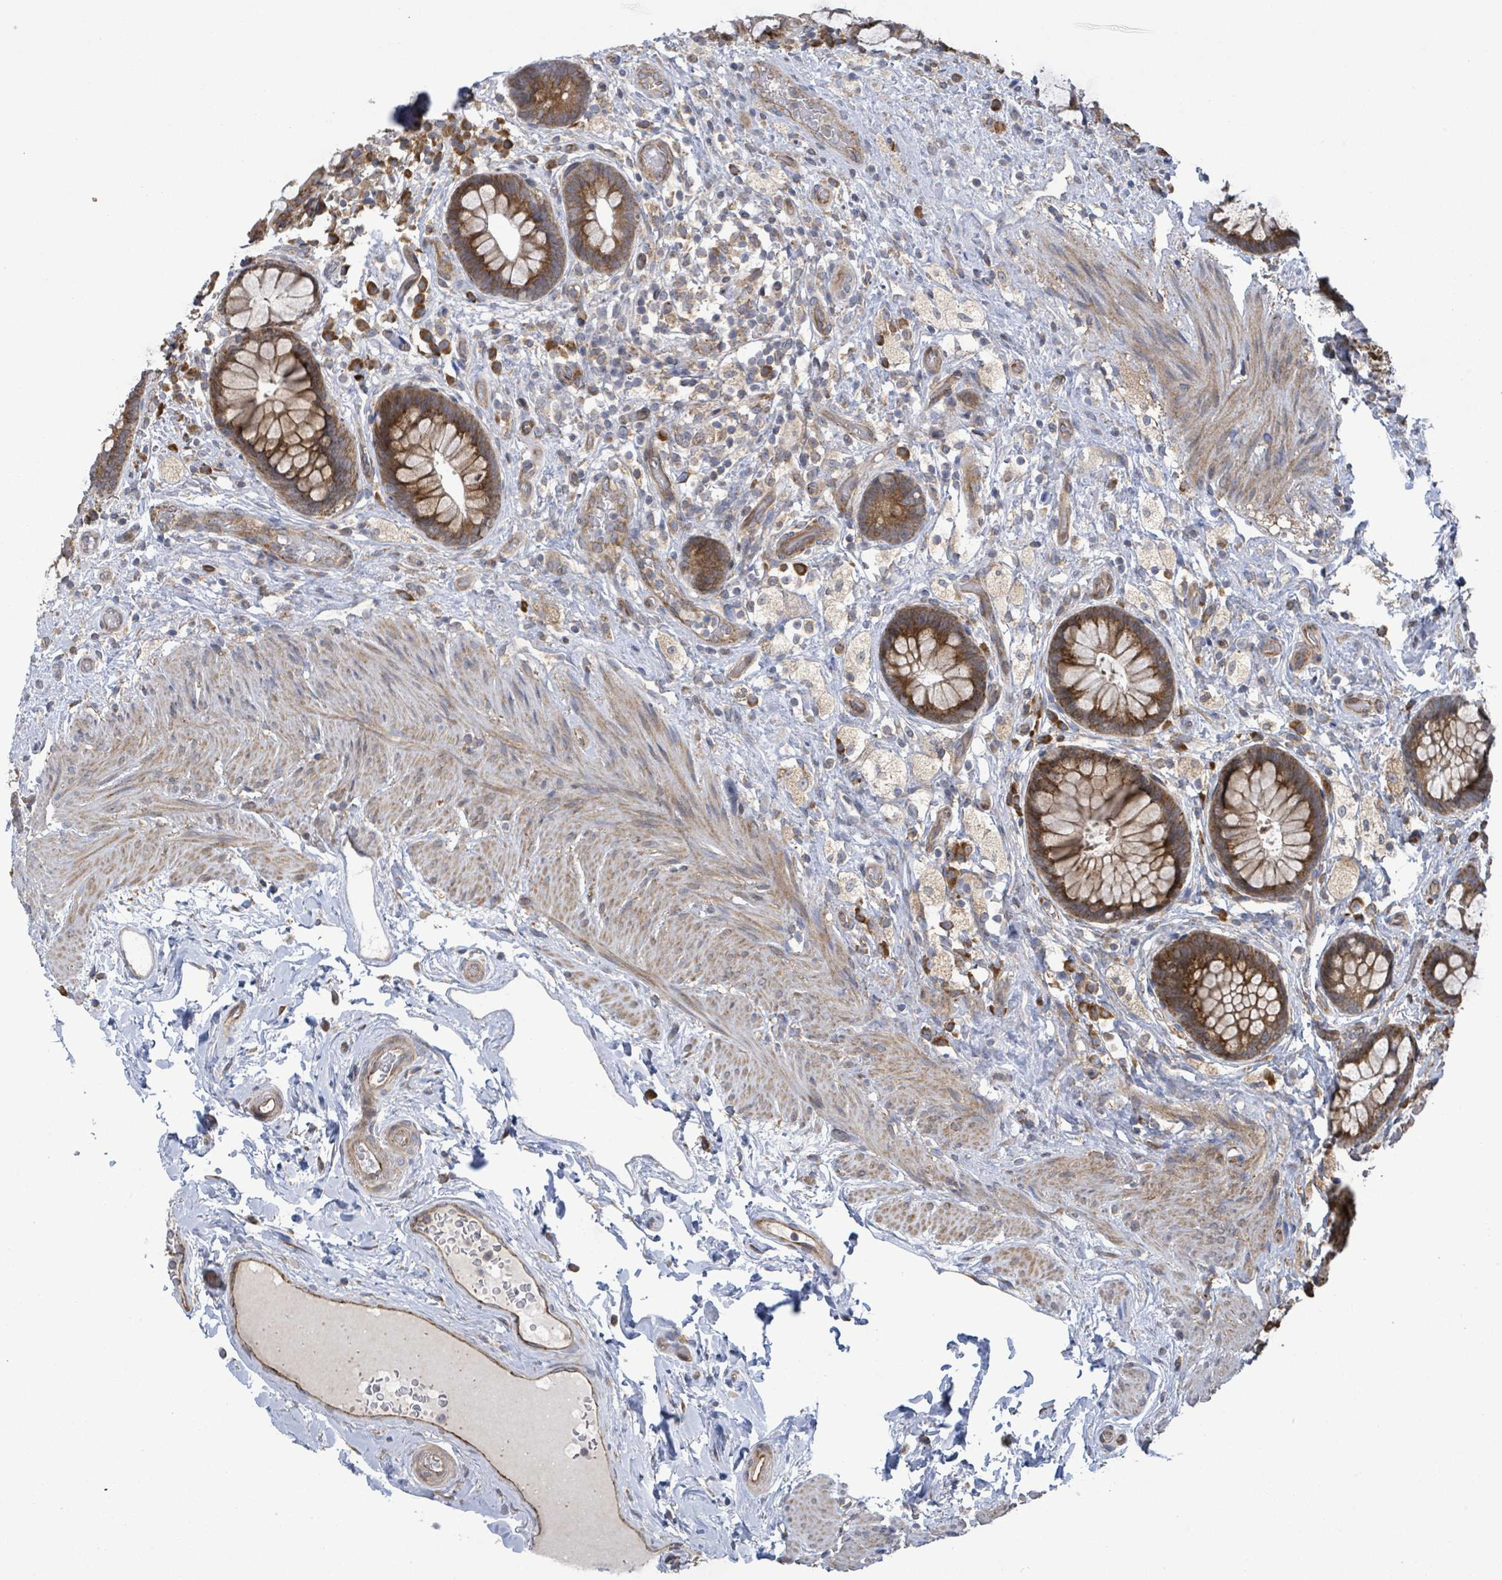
{"staining": {"intensity": "strong", "quantity": ">75%", "location": "cytoplasmic/membranous"}, "tissue": "rectum", "cell_type": "Glandular cells", "image_type": "normal", "snomed": [{"axis": "morphology", "description": "Normal tissue, NOS"}, {"axis": "topography", "description": "Rectum"}, {"axis": "topography", "description": "Peripheral nerve tissue"}], "caption": "Rectum stained with DAB (3,3'-diaminobenzidine) IHC reveals high levels of strong cytoplasmic/membranous positivity in approximately >75% of glandular cells.", "gene": "NOMO1", "patient": {"sex": "female", "age": 69}}